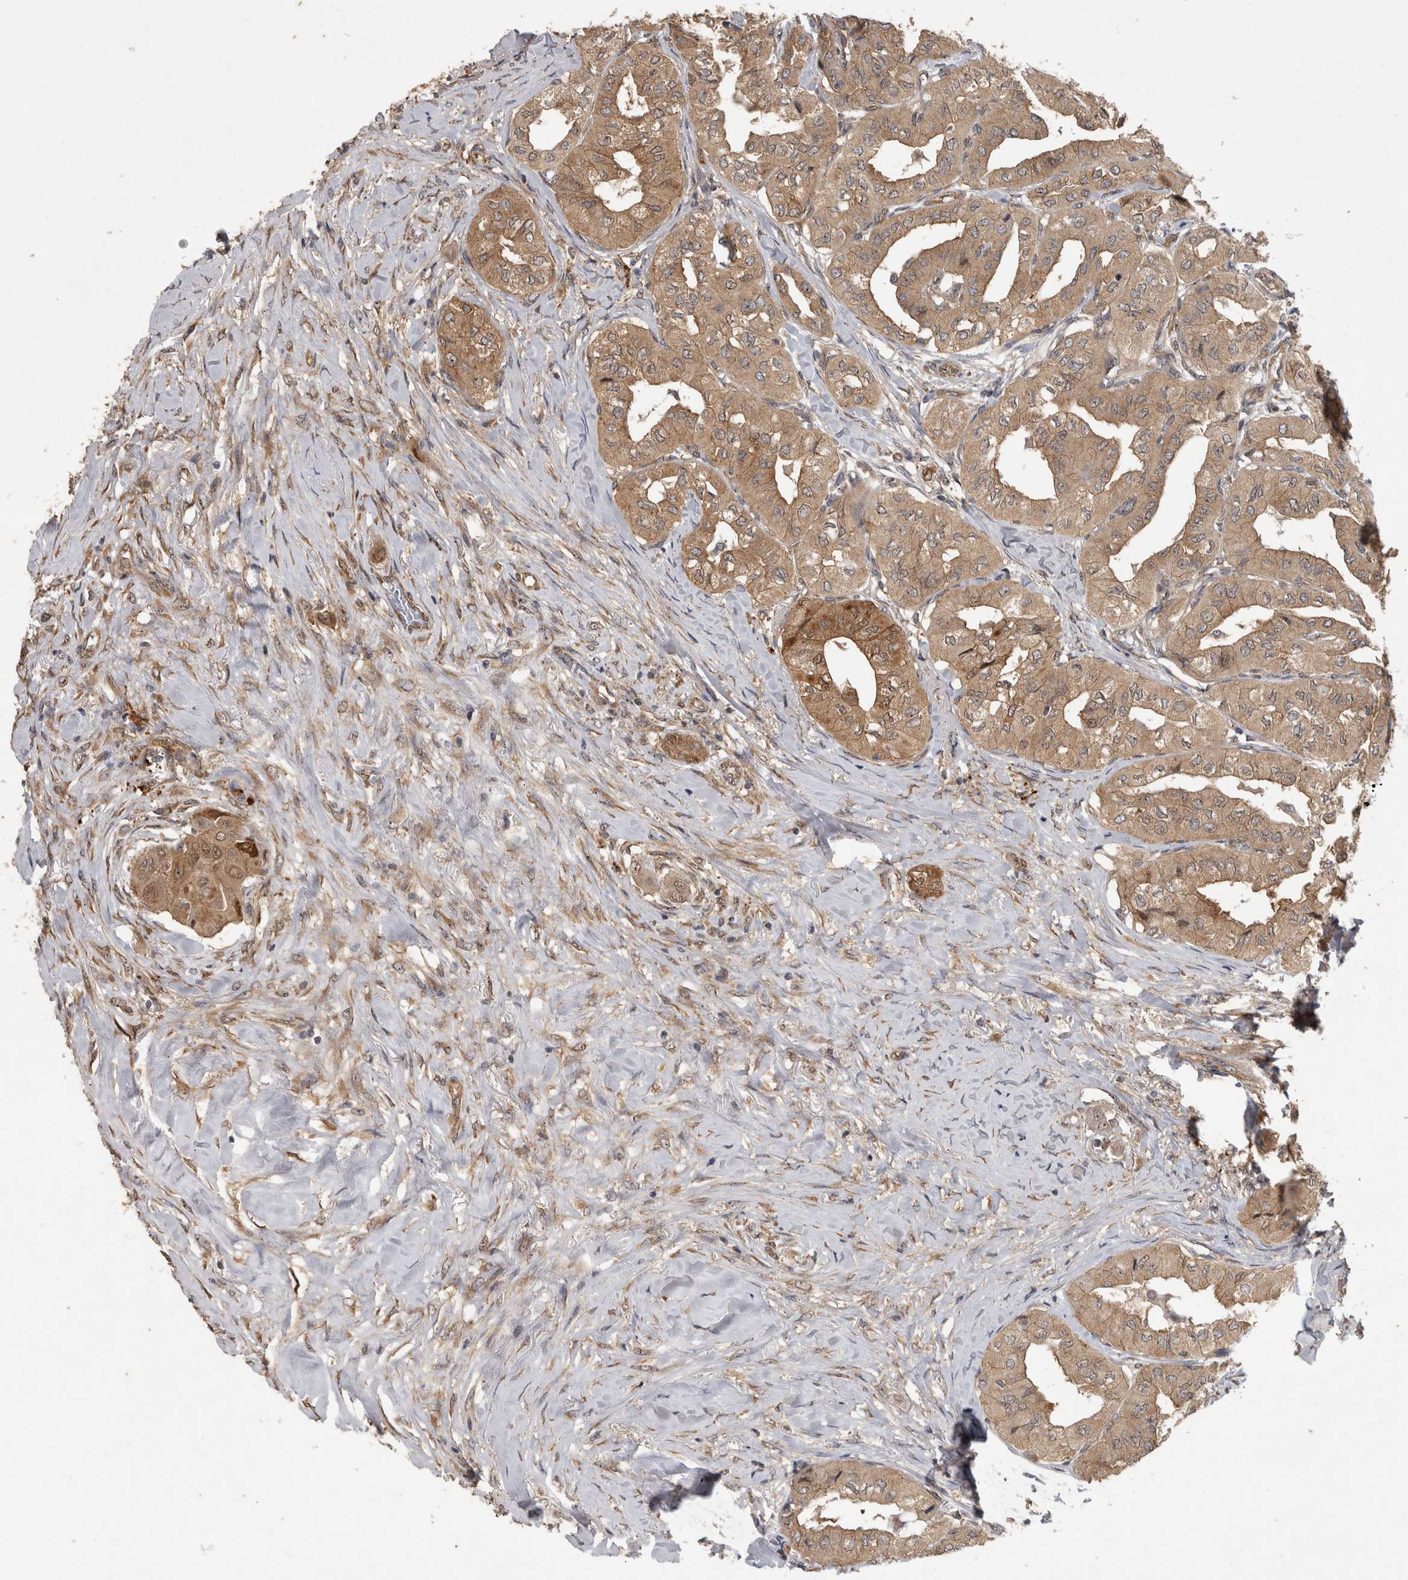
{"staining": {"intensity": "moderate", "quantity": ">75%", "location": "cytoplasmic/membranous"}, "tissue": "thyroid cancer", "cell_type": "Tumor cells", "image_type": "cancer", "snomed": [{"axis": "morphology", "description": "Papillary adenocarcinoma, NOS"}, {"axis": "topography", "description": "Thyroid gland"}], "caption": "Thyroid cancer tissue demonstrates moderate cytoplasmic/membranous positivity in about >75% of tumor cells, visualized by immunohistochemistry.", "gene": "ATXN2", "patient": {"sex": "female", "age": 59}}